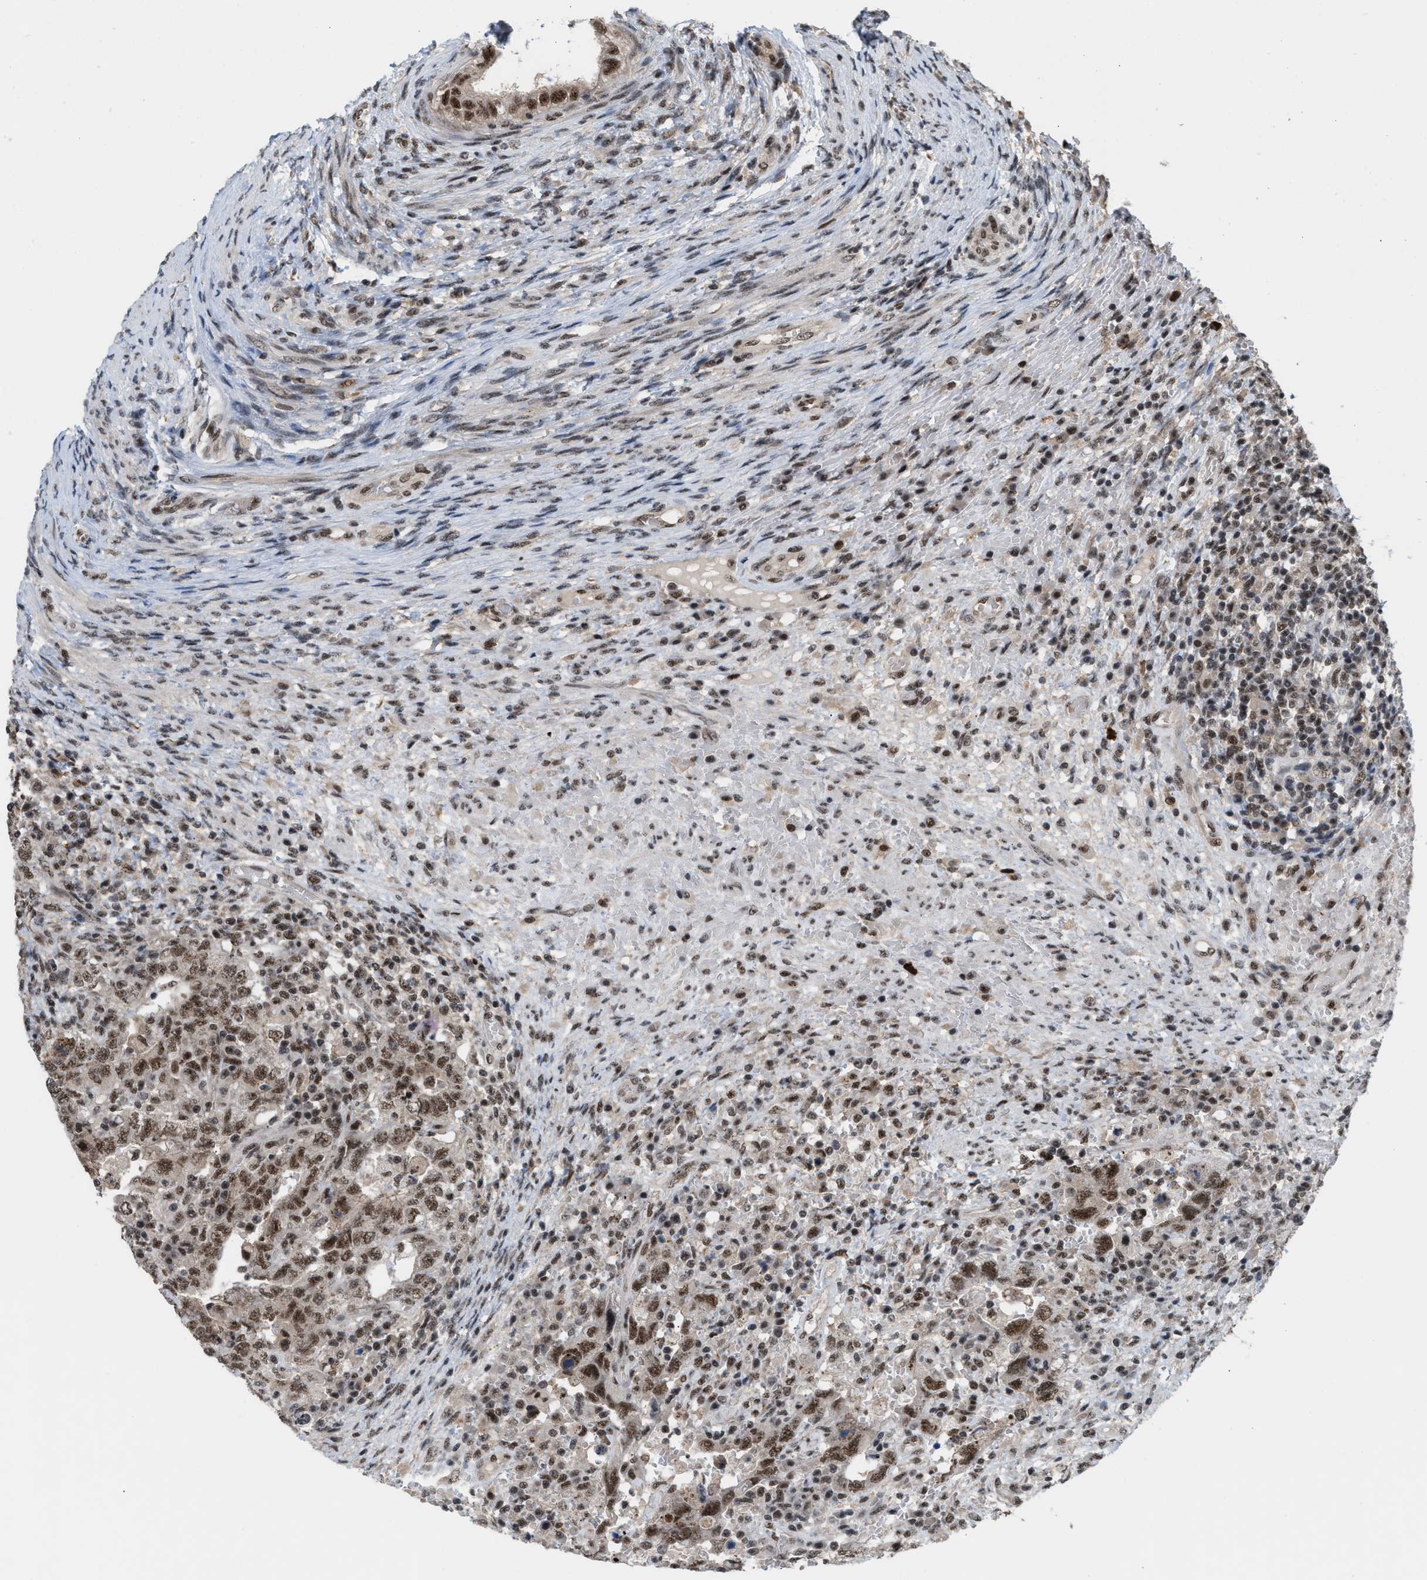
{"staining": {"intensity": "strong", "quantity": ">75%", "location": "cytoplasmic/membranous,nuclear"}, "tissue": "testis cancer", "cell_type": "Tumor cells", "image_type": "cancer", "snomed": [{"axis": "morphology", "description": "Carcinoma, Embryonal, NOS"}, {"axis": "topography", "description": "Testis"}], "caption": "Testis embryonal carcinoma stained with a protein marker demonstrates strong staining in tumor cells.", "gene": "PRPF4", "patient": {"sex": "male", "age": 26}}